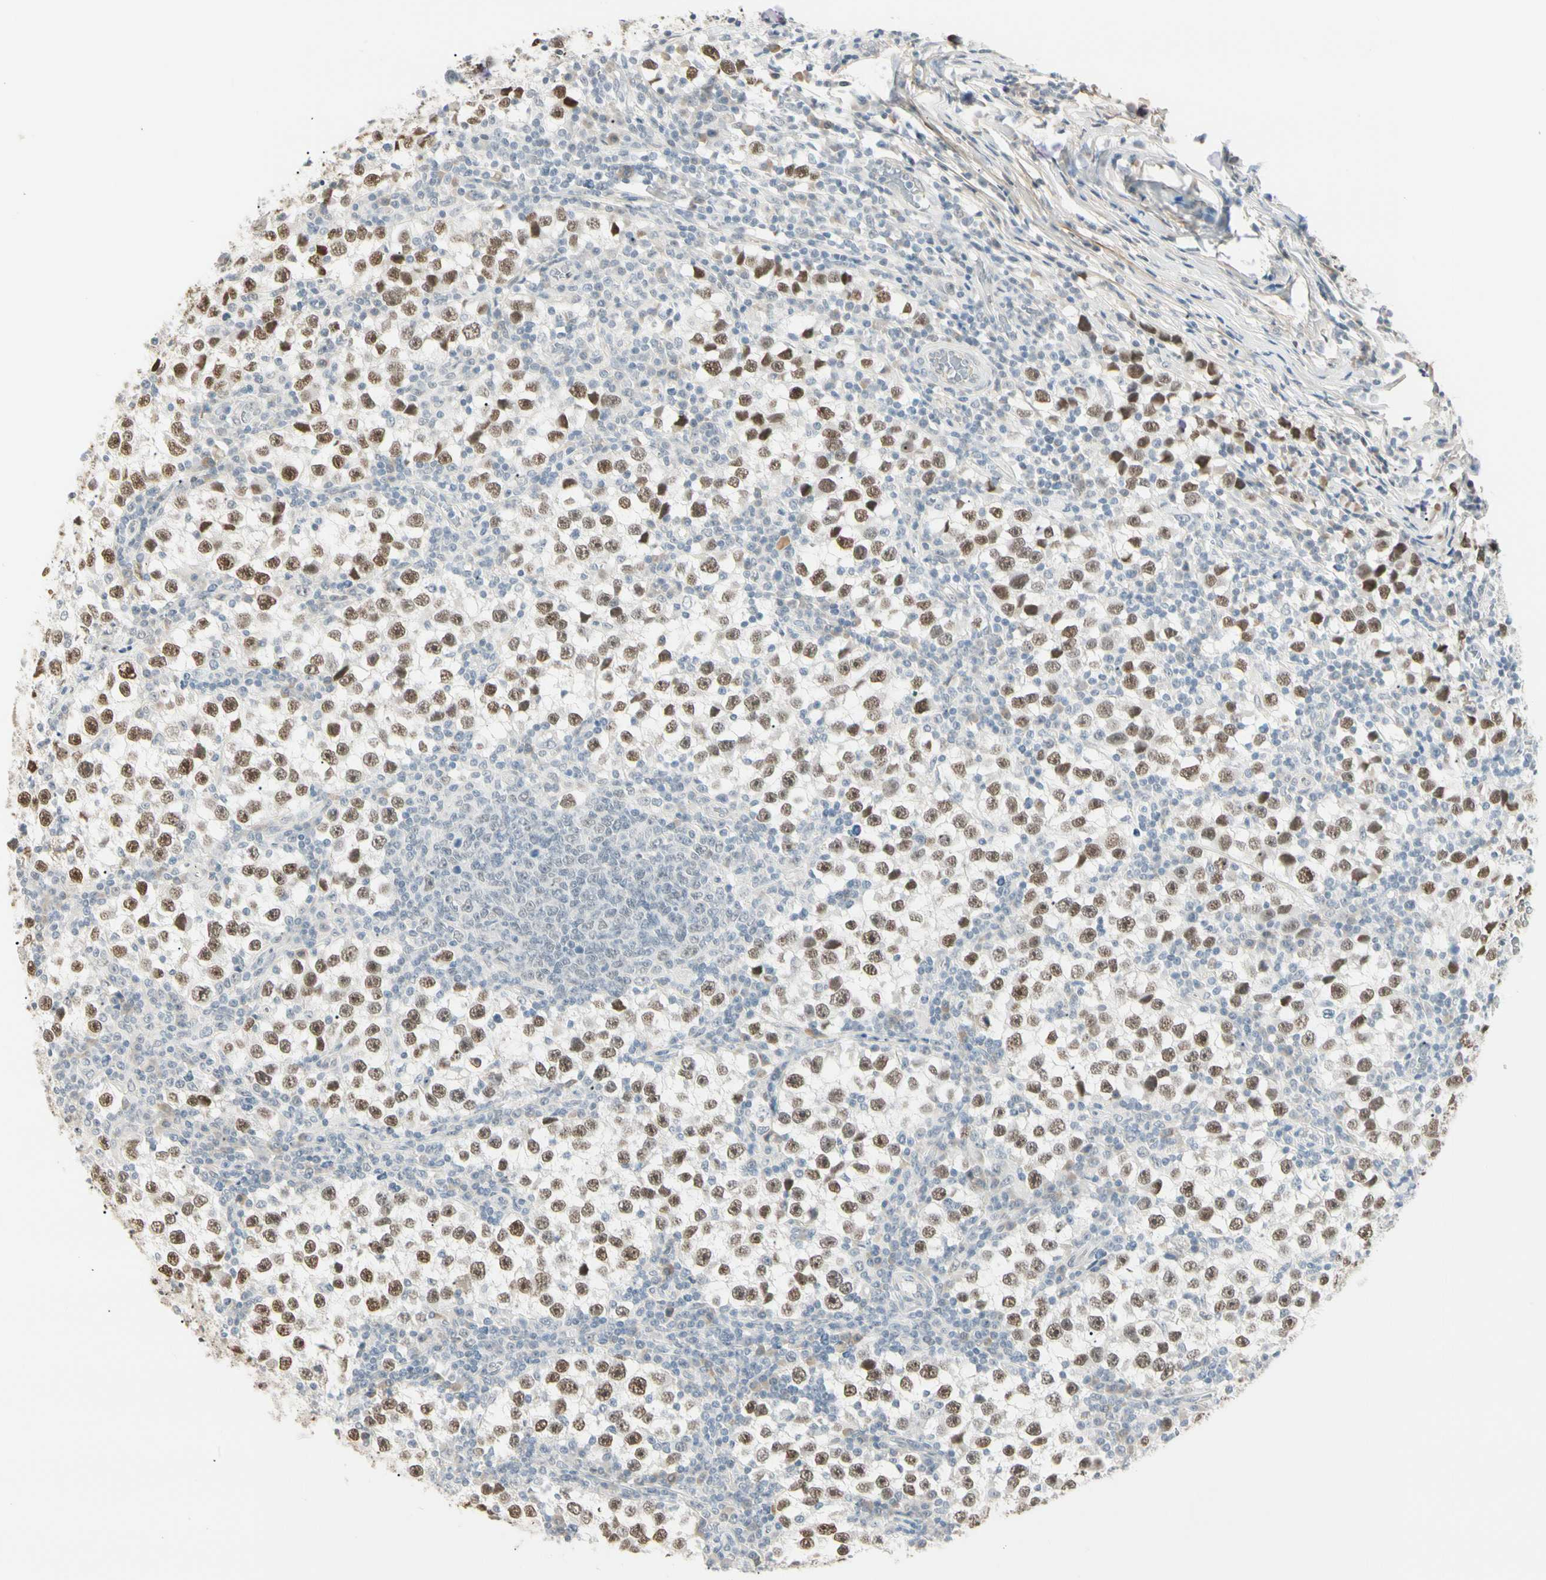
{"staining": {"intensity": "moderate", "quantity": ">75%", "location": "nuclear"}, "tissue": "testis cancer", "cell_type": "Tumor cells", "image_type": "cancer", "snomed": [{"axis": "morphology", "description": "Seminoma, NOS"}, {"axis": "topography", "description": "Testis"}], "caption": "Immunohistochemistry of testis cancer exhibits medium levels of moderate nuclear positivity in approximately >75% of tumor cells. The staining was performed using DAB, with brown indicating positive protein expression. Nuclei are stained blue with hematoxylin.", "gene": "ASPN", "patient": {"sex": "male", "age": 65}}